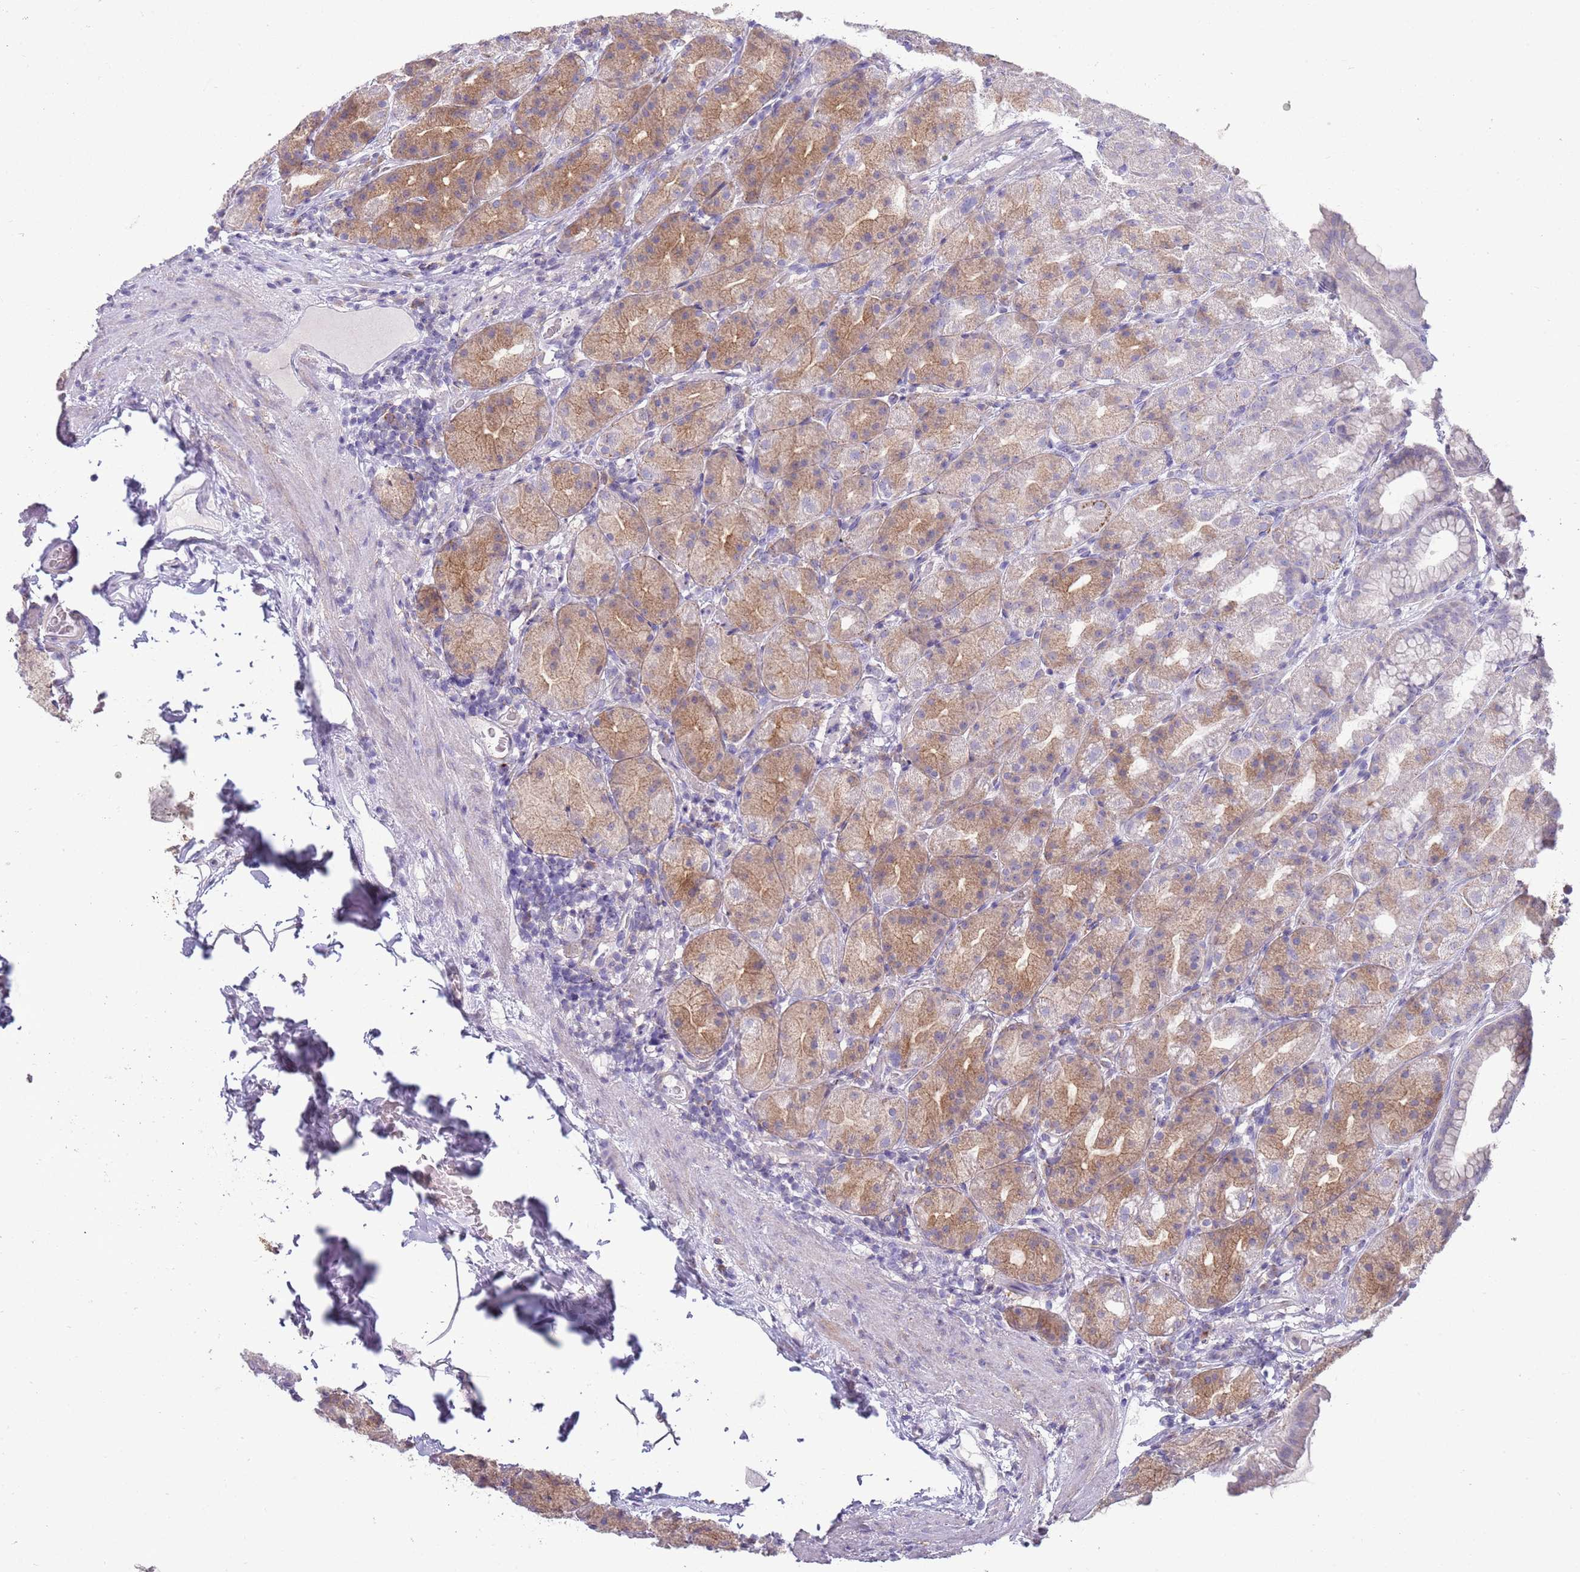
{"staining": {"intensity": "moderate", "quantity": "25%-75%", "location": "cytoplasmic/membranous"}, "tissue": "stomach", "cell_type": "Glandular cells", "image_type": "normal", "snomed": [{"axis": "morphology", "description": "Normal tissue, NOS"}, {"axis": "topography", "description": "Stomach, upper"}, {"axis": "topography", "description": "Stomach"}], "caption": "Human stomach stained for a protein (brown) shows moderate cytoplasmic/membranous positive staining in about 25%-75% of glandular cells.", "gene": "ACSBG1", "patient": {"sex": "male", "age": 68}}